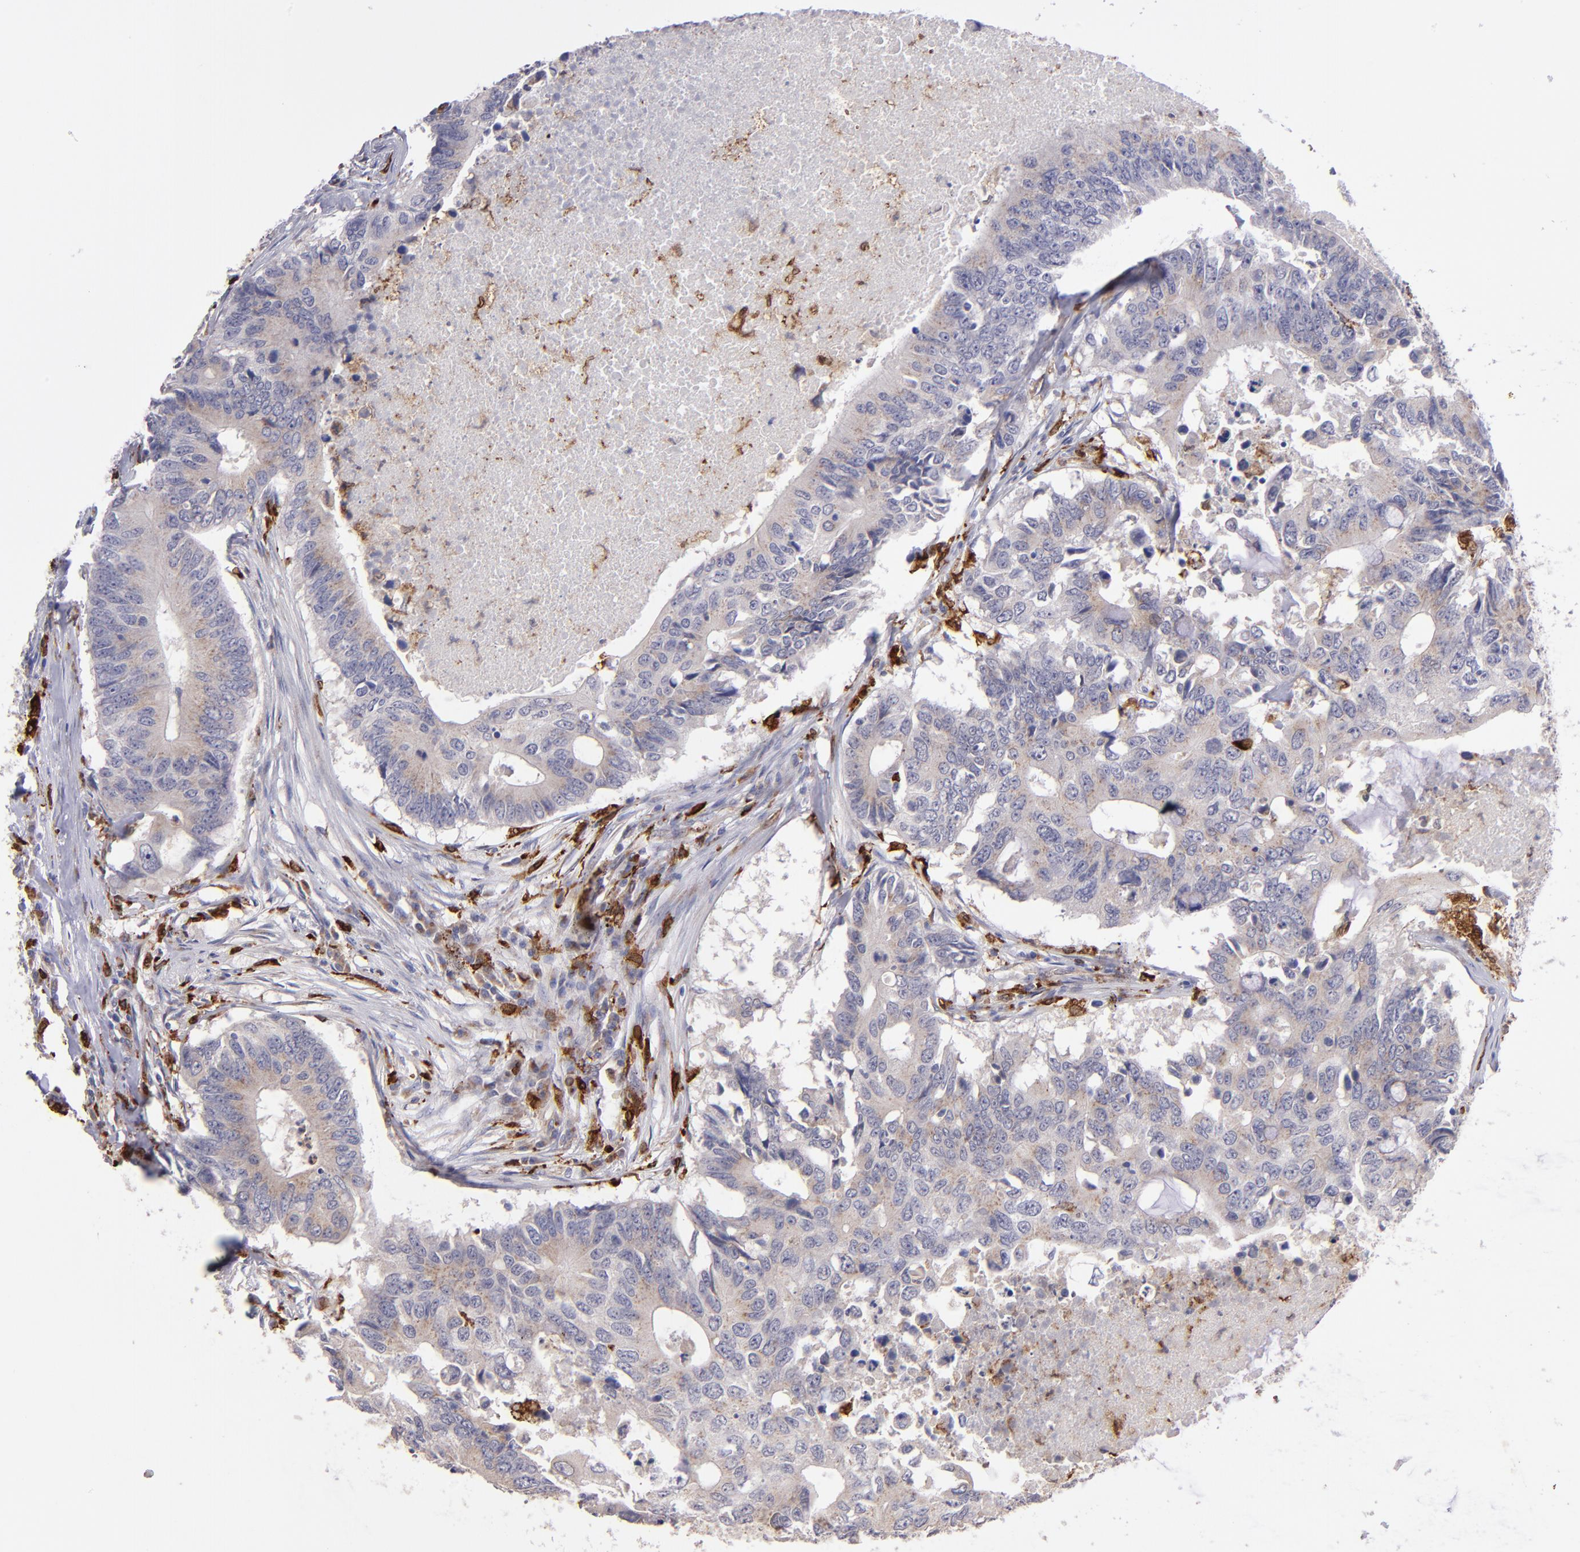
{"staining": {"intensity": "weak", "quantity": ">75%", "location": "cytoplasmic/membranous"}, "tissue": "colorectal cancer", "cell_type": "Tumor cells", "image_type": "cancer", "snomed": [{"axis": "morphology", "description": "Adenocarcinoma, NOS"}, {"axis": "topography", "description": "Colon"}], "caption": "A low amount of weak cytoplasmic/membranous expression is seen in approximately >75% of tumor cells in colorectal cancer tissue.", "gene": "PTGS1", "patient": {"sex": "male", "age": 71}}